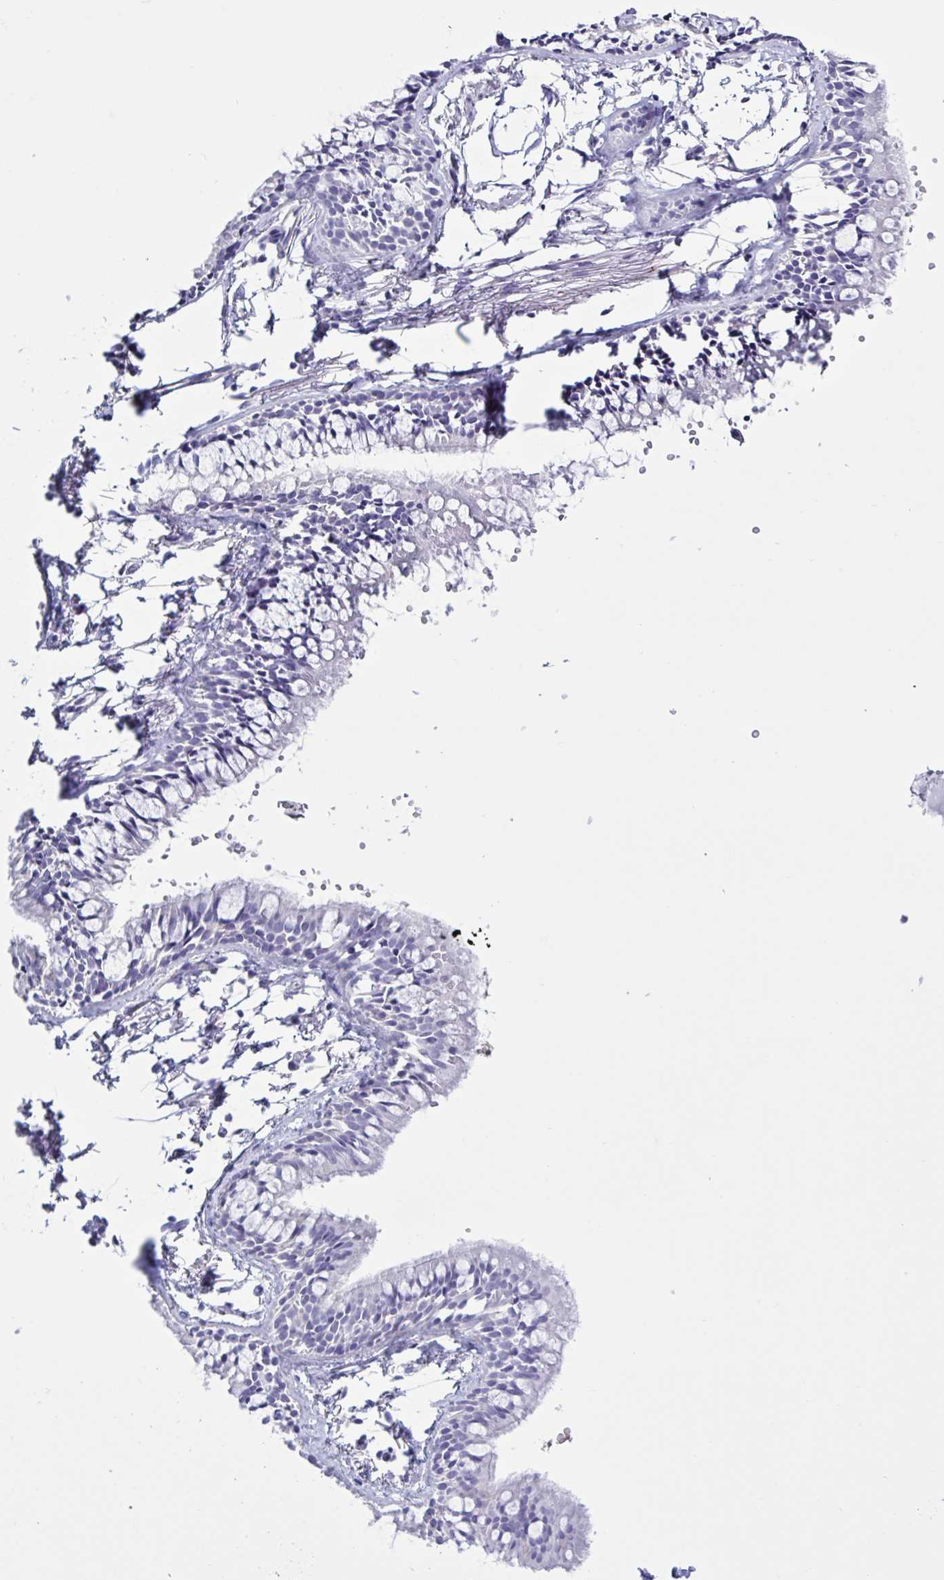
{"staining": {"intensity": "negative", "quantity": "none", "location": "none"}, "tissue": "bronchus", "cell_type": "Respiratory epithelial cells", "image_type": "normal", "snomed": [{"axis": "morphology", "description": "Normal tissue, NOS"}, {"axis": "topography", "description": "Cartilage tissue"}, {"axis": "topography", "description": "Bronchus"}, {"axis": "topography", "description": "Peripheral nerve tissue"}], "caption": "High power microscopy micrograph of an IHC histopathology image of unremarkable bronchus, revealing no significant expression in respiratory epithelial cells. Brightfield microscopy of immunohistochemistry stained with DAB (3,3'-diaminobenzidine) (brown) and hematoxylin (blue), captured at high magnification.", "gene": "USP35", "patient": {"sex": "female", "age": 59}}